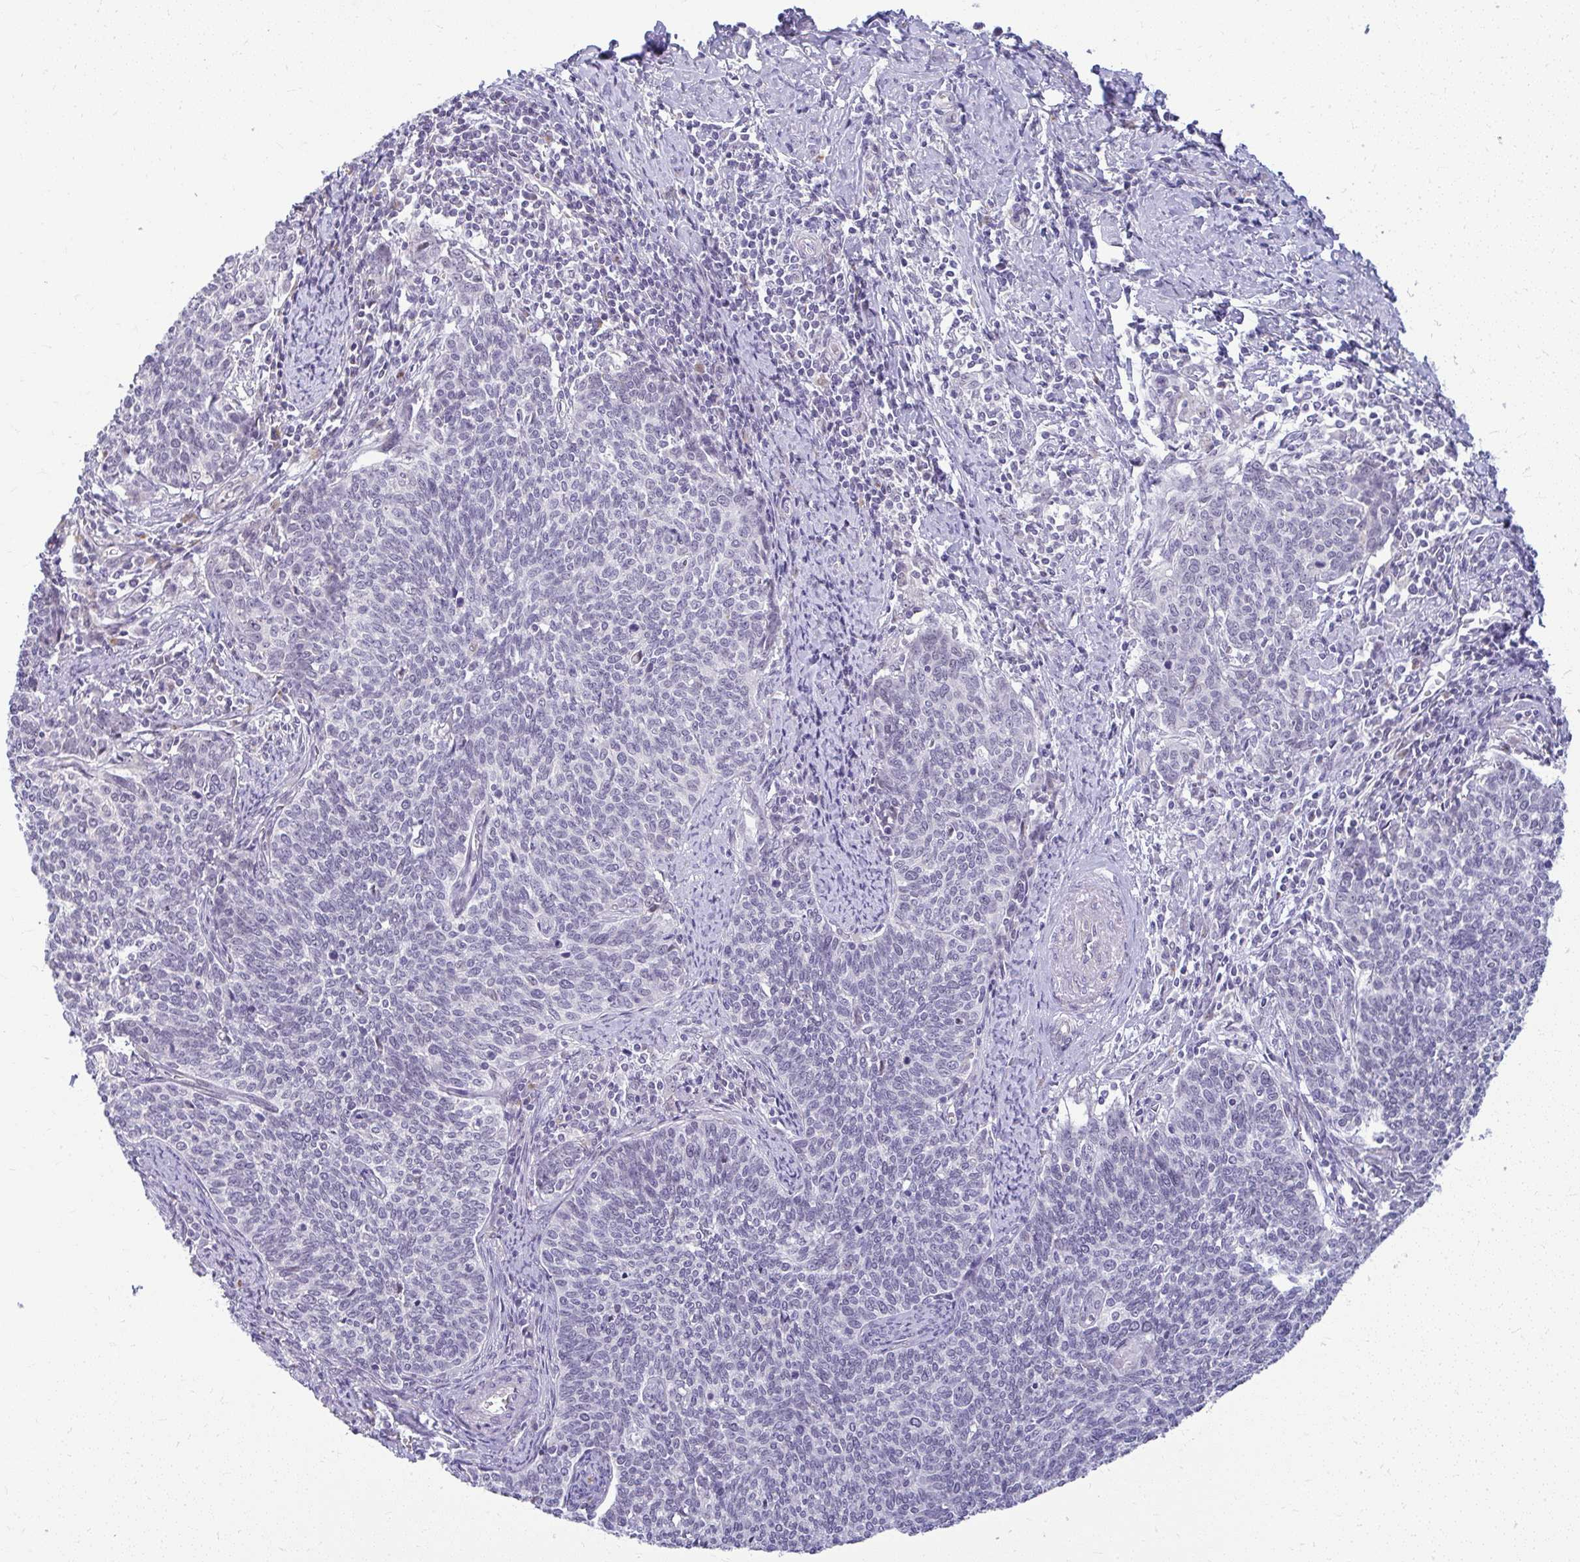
{"staining": {"intensity": "negative", "quantity": "none", "location": "none"}, "tissue": "cervical cancer", "cell_type": "Tumor cells", "image_type": "cancer", "snomed": [{"axis": "morphology", "description": "Squamous cell carcinoma, NOS"}, {"axis": "topography", "description": "Cervix"}], "caption": "This is an immunohistochemistry histopathology image of cervical cancer (squamous cell carcinoma). There is no staining in tumor cells.", "gene": "TEX33", "patient": {"sex": "female", "age": 39}}